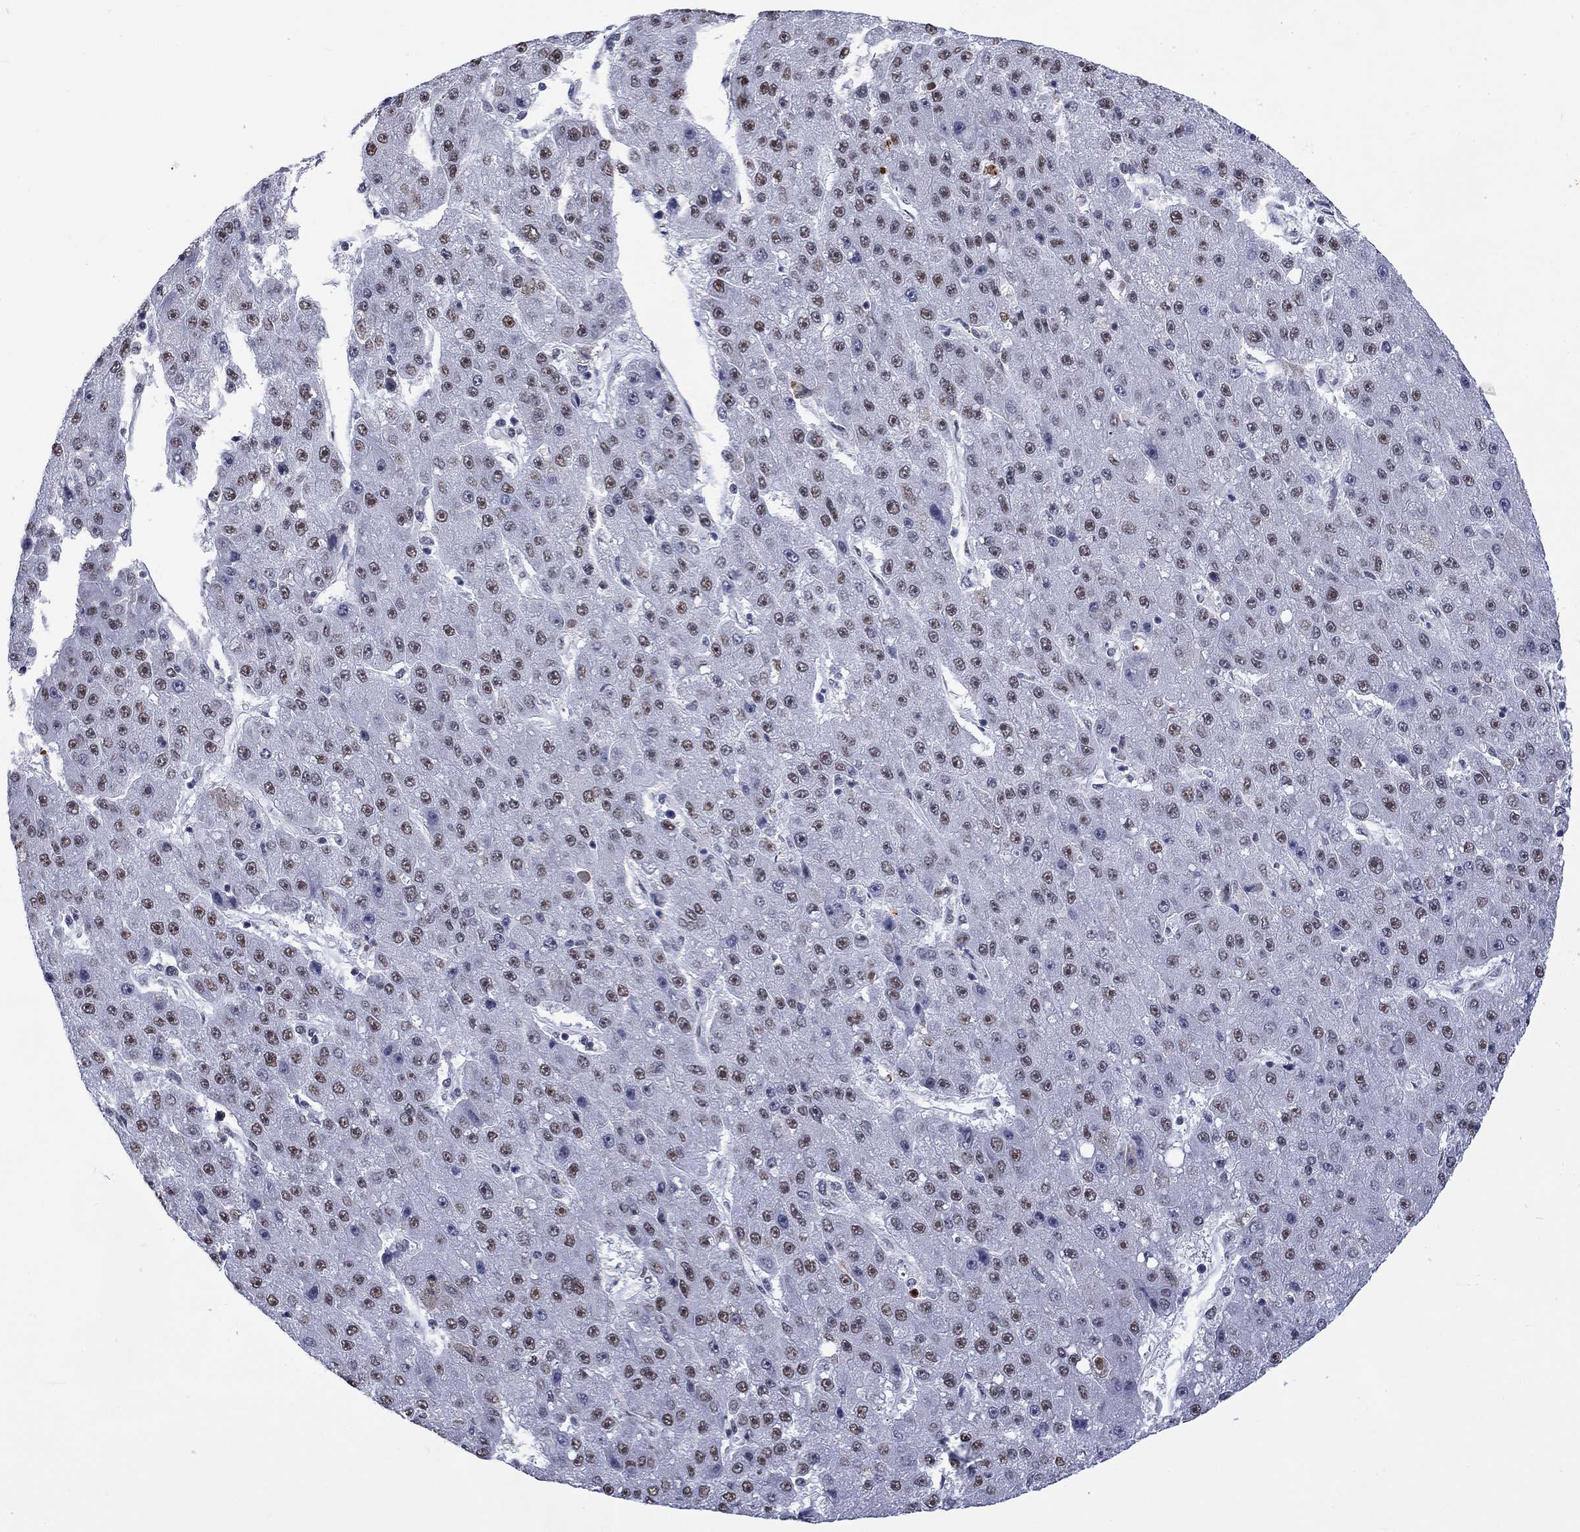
{"staining": {"intensity": "moderate", "quantity": "<25%", "location": "nuclear"}, "tissue": "liver cancer", "cell_type": "Tumor cells", "image_type": "cancer", "snomed": [{"axis": "morphology", "description": "Carcinoma, Hepatocellular, NOS"}, {"axis": "topography", "description": "Liver"}], "caption": "IHC photomicrograph of neoplastic tissue: human liver cancer stained using immunohistochemistry demonstrates low levels of moderate protein expression localized specifically in the nuclear of tumor cells, appearing as a nuclear brown color.", "gene": "CSRNP3", "patient": {"sex": "male", "age": 67}}